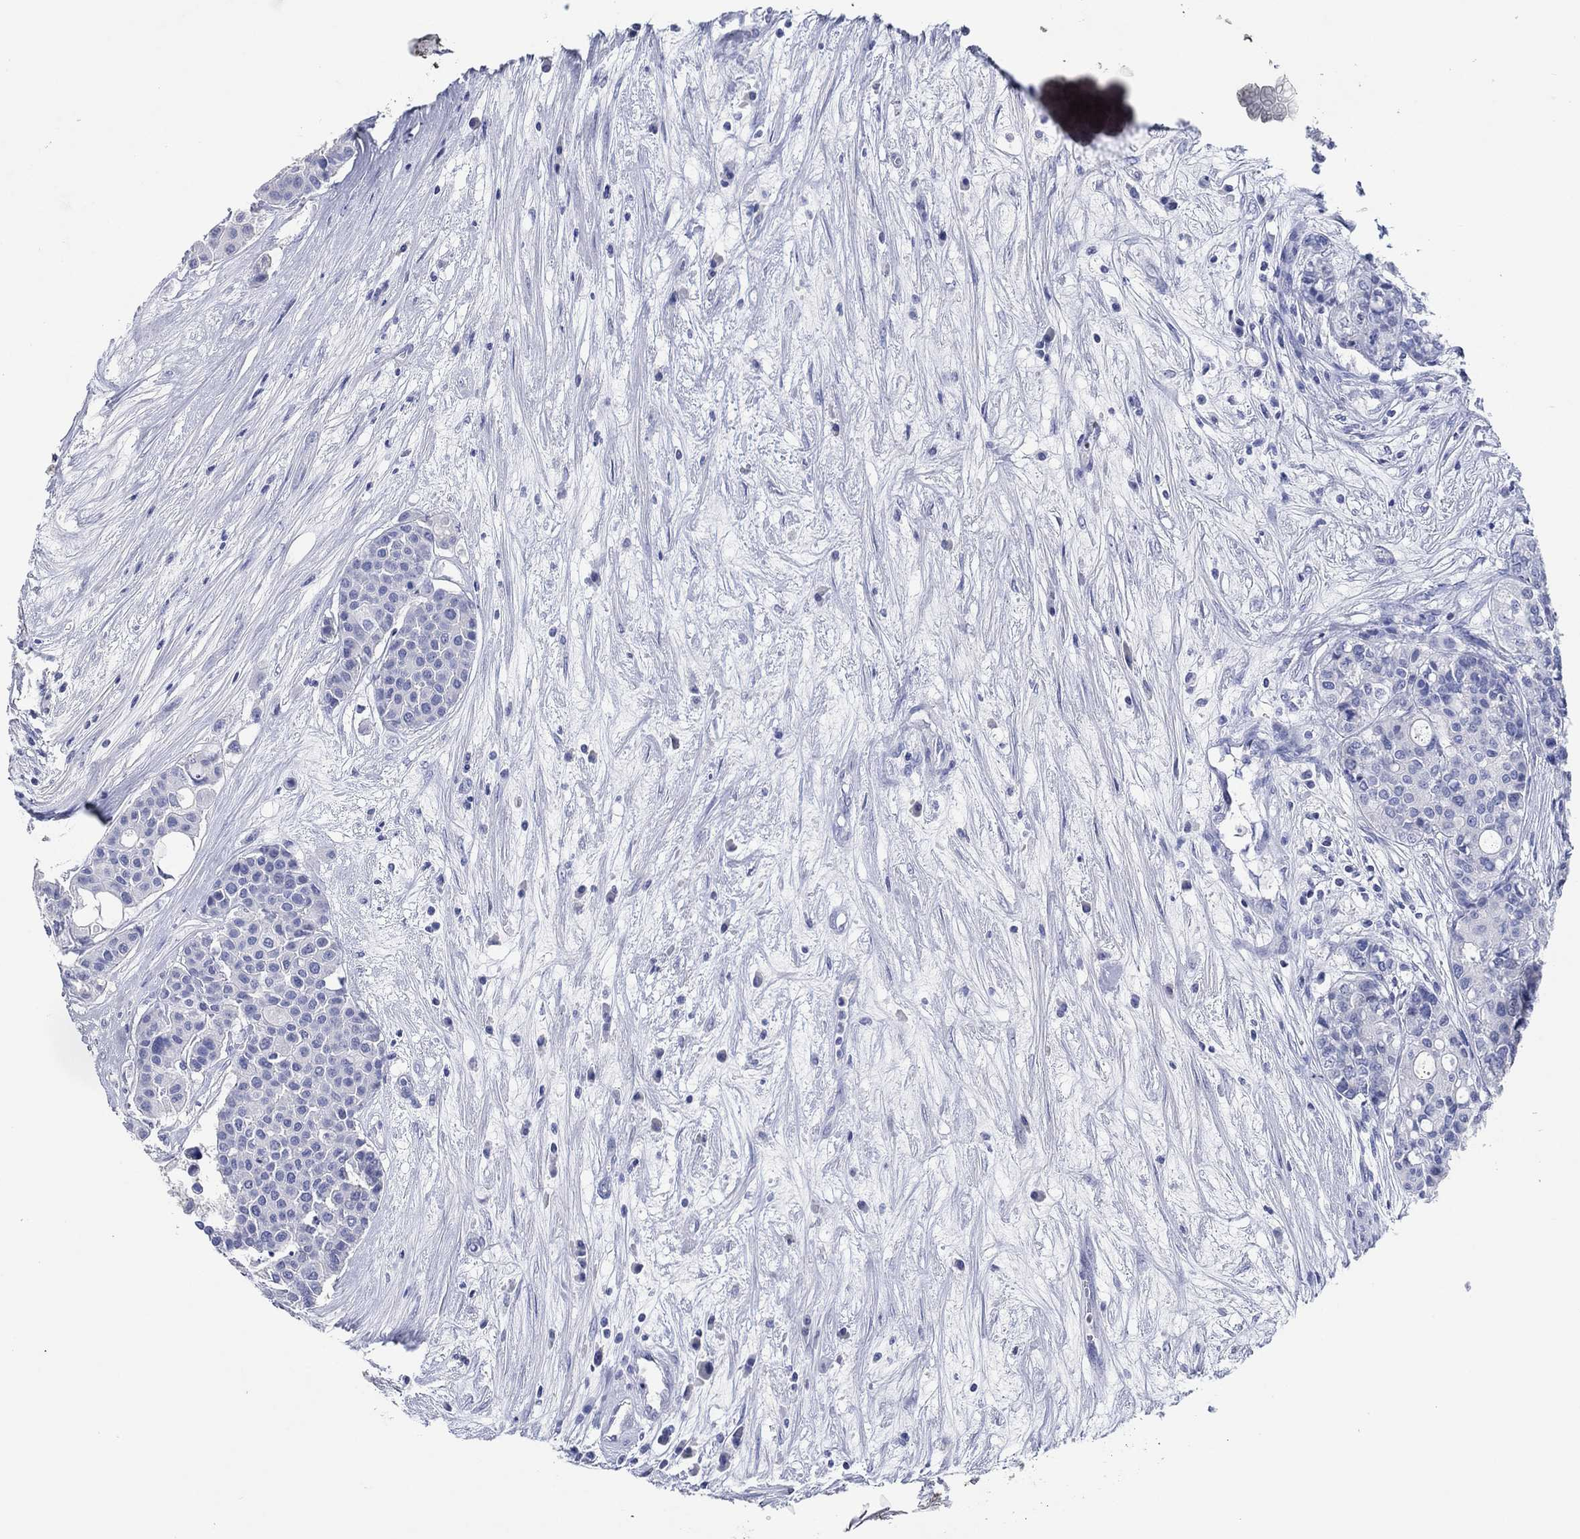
{"staining": {"intensity": "negative", "quantity": "none", "location": "none"}, "tissue": "carcinoid", "cell_type": "Tumor cells", "image_type": "cancer", "snomed": [{"axis": "morphology", "description": "Carcinoid, malignant, NOS"}, {"axis": "topography", "description": "Colon"}], "caption": "Immunohistochemistry photomicrograph of neoplastic tissue: human carcinoid stained with DAB exhibits no significant protein staining in tumor cells.", "gene": "POU5F1", "patient": {"sex": "male", "age": 81}}